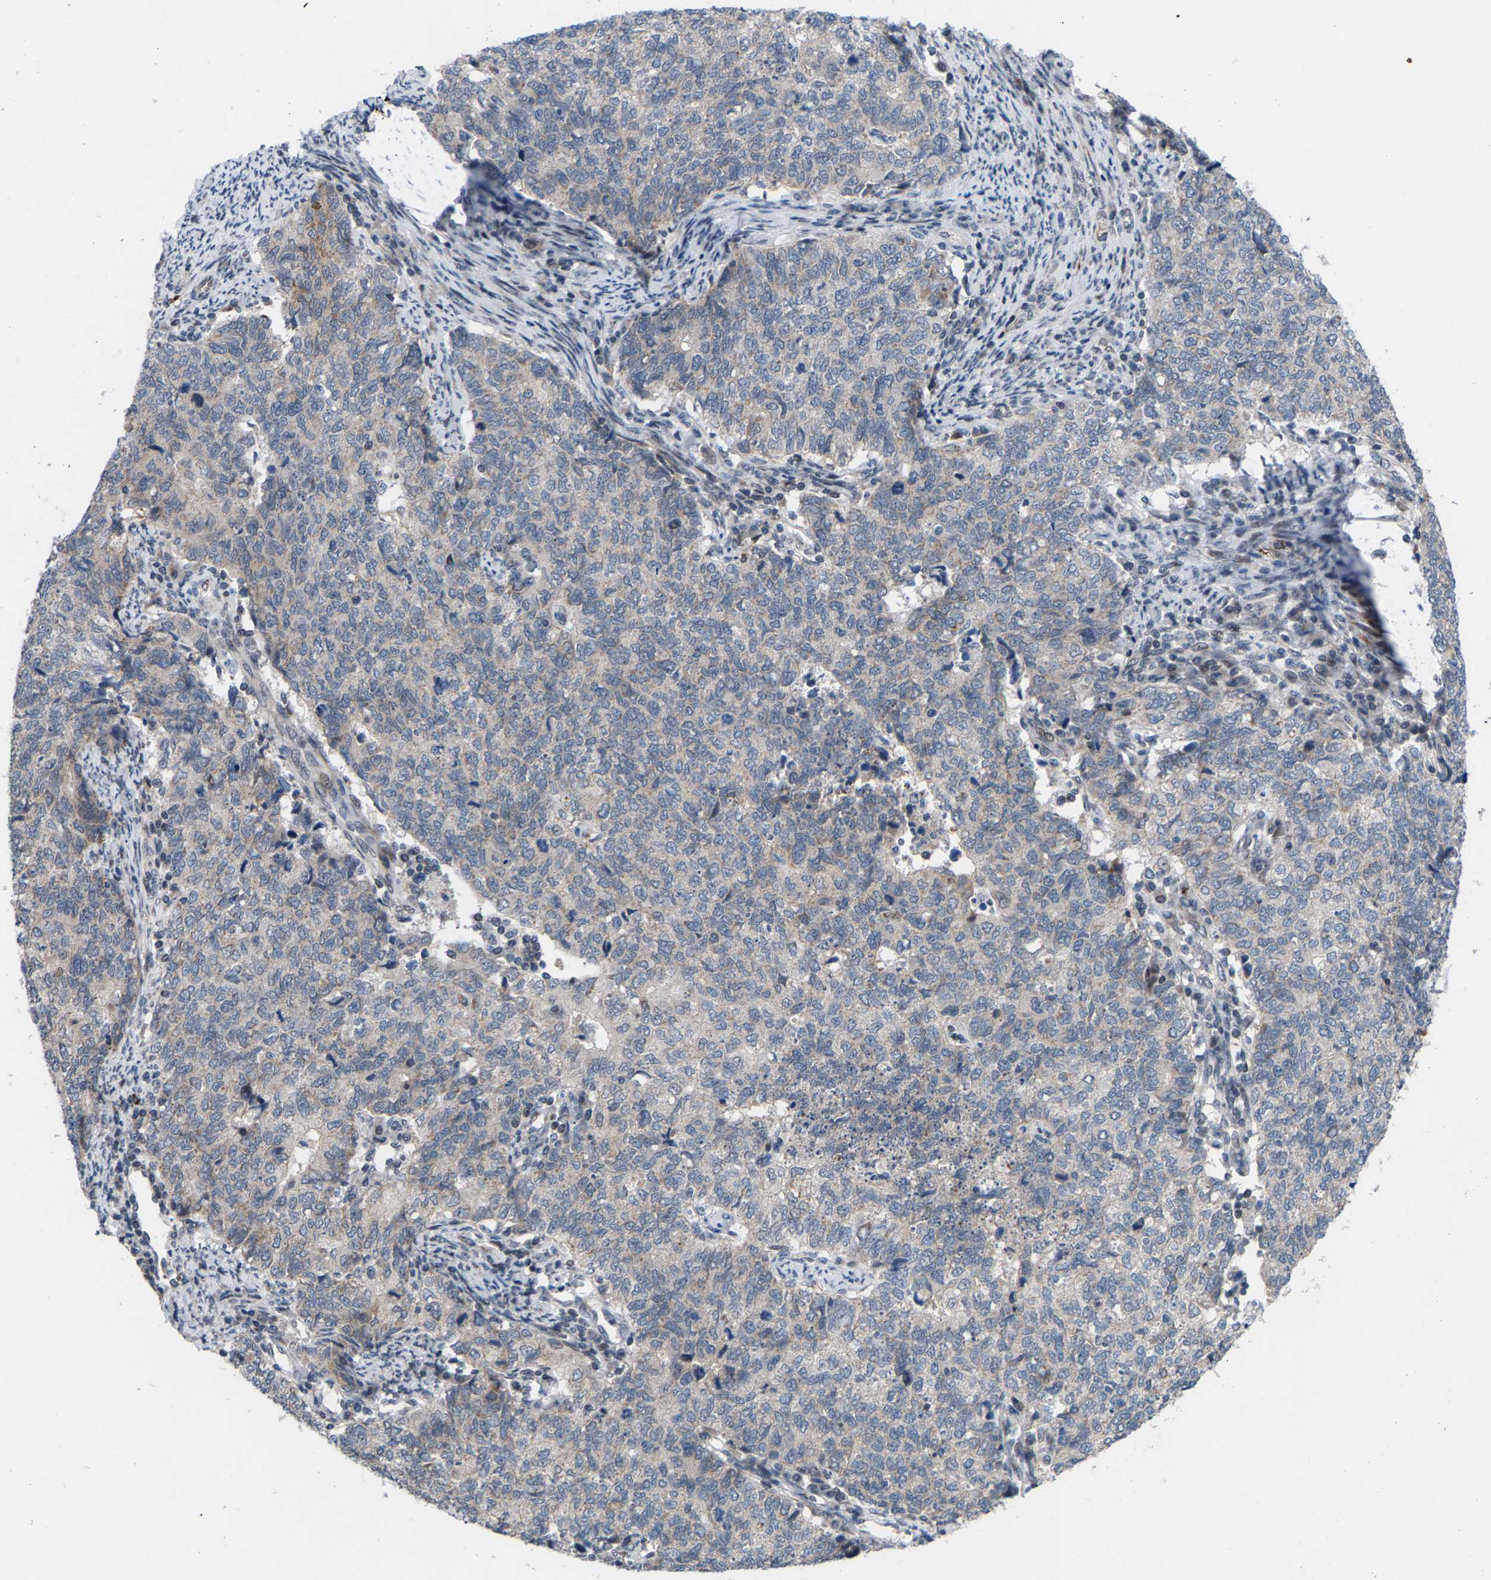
{"staining": {"intensity": "negative", "quantity": "none", "location": "none"}, "tissue": "cervical cancer", "cell_type": "Tumor cells", "image_type": "cancer", "snomed": [{"axis": "morphology", "description": "Squamous cell carcinoma, NOS"}, {"axis": "topography", "description": "Cervix"}], "caption": "Cervical cancer (squamous cell carcinoma) was stained to show a protein in brown. There is no significant expression in tumor cells.", "gene": "TDRKH", "patient": {"sex": "female", "age": 63}}